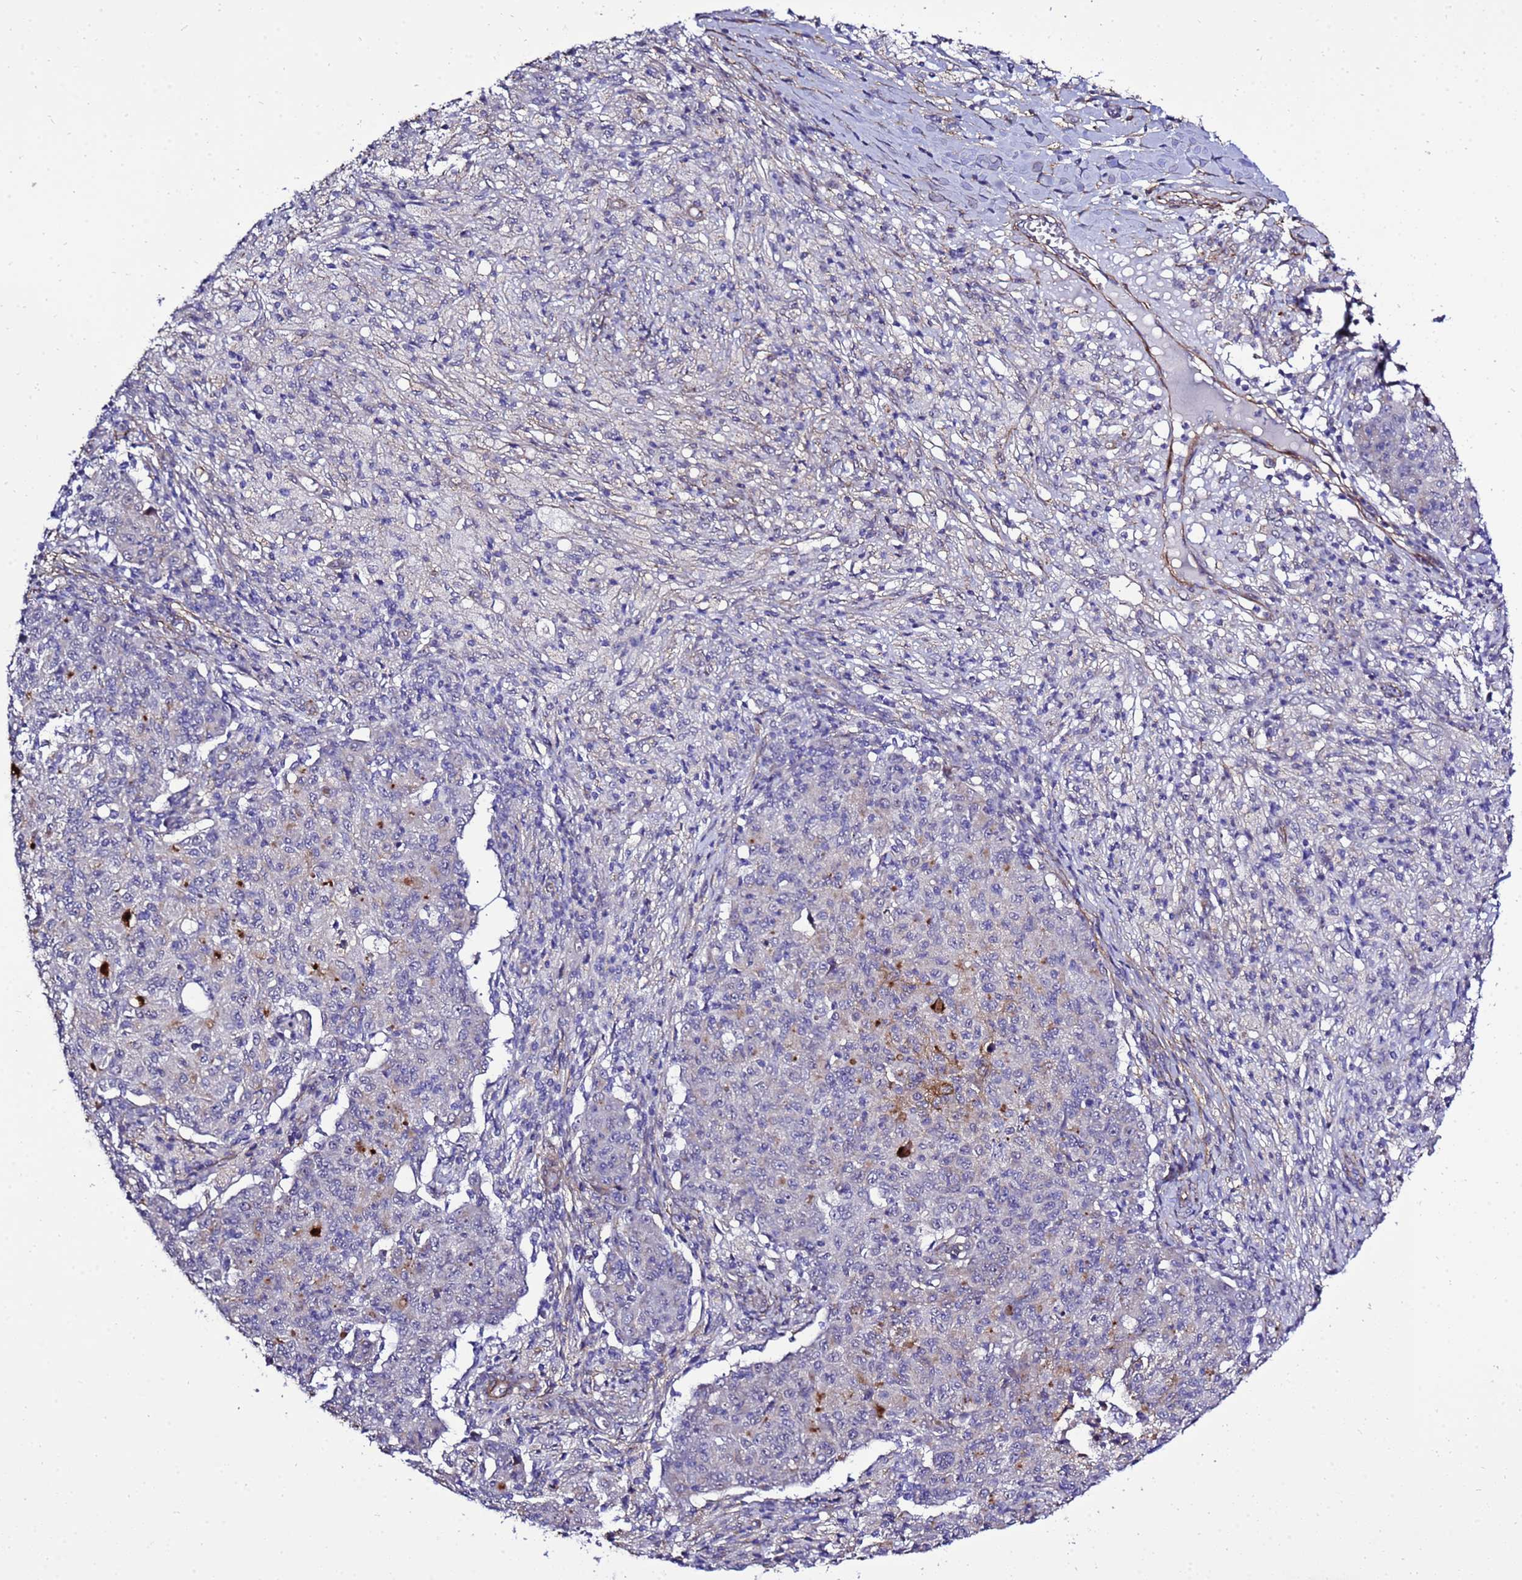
{"staining": {"intensity": "negative", "quantity": "none", "location": "none"}, "tissue": "ovarian cancer", "cell_type": "Tumor cells", "image_type": "cancer", "snomed": [{"axis": "morphology", "description": "Carcinoma, endometroid"}, {"axis": "topography", "description": "Ovary"}], "caption": "Protein analysis of ovarian cancer (endometroid carcinoma) reveals no significant positivity in tumor cells.", "gene": "GZF1", "patient": {"sex": "female", "age": 42}}